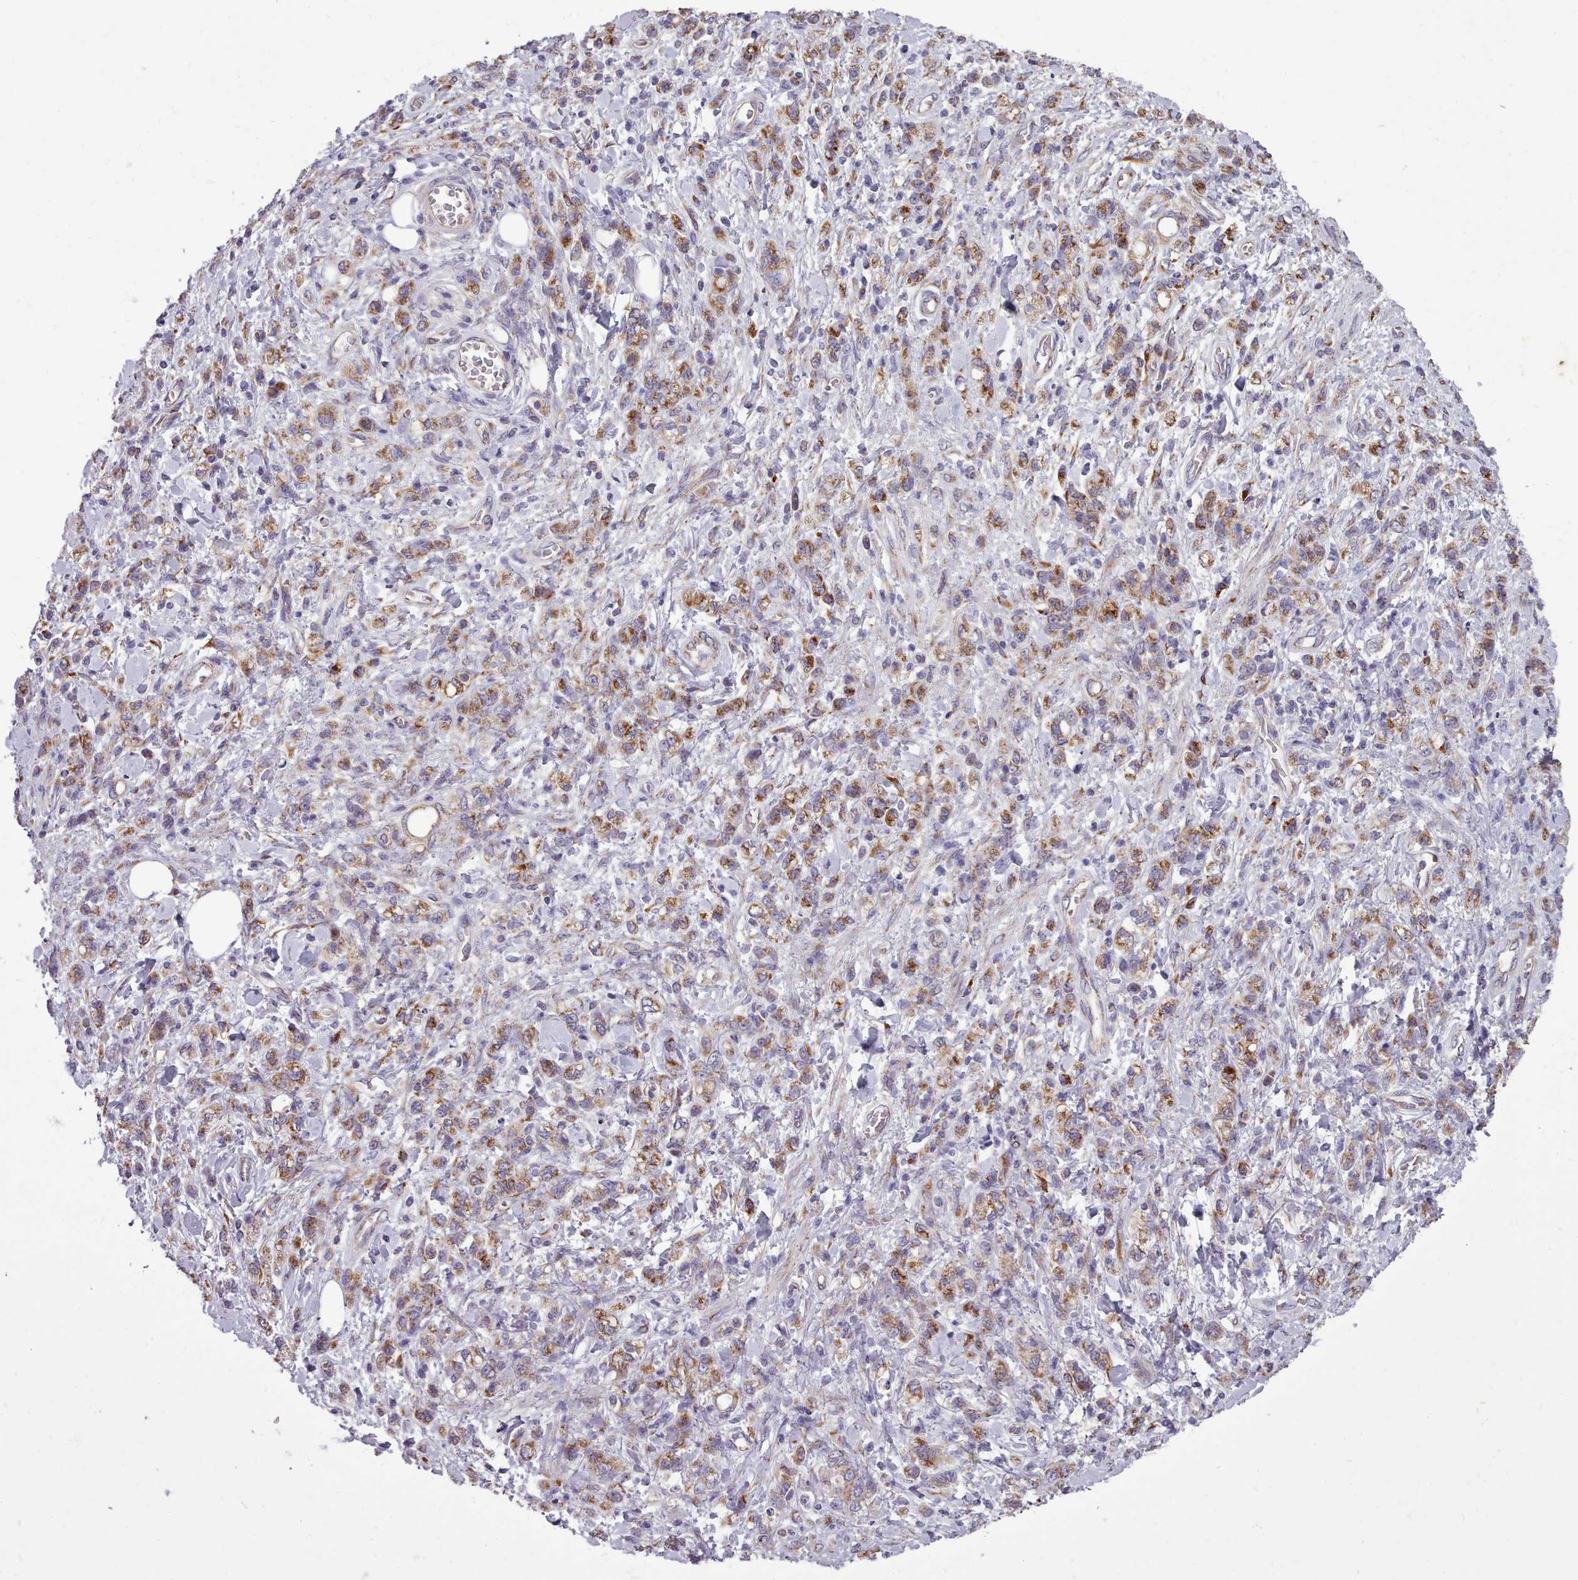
{"staining": {"intensity": "moderate", "quantity": ">75%", "location": "cytoplasmic/membranous"}, "tissue": "stomach cancer", "cell_type": "Tumor cells", "image_type": "cancer", "snomed": [{"axis": "morphology", "description": "Adenocarcinoma, NOS"}, {"axis": "topography", "description": "Stomach"}], "caption": "Stomach cancer (adenocarcinoma) was stained to show a protein in brown. There is medium levels of moderate cytoplasmic/membranous staining in approximately >75% of tumor cells.", "gene": "FKBP10", "patient": {"sex": "male", "age": 77}}